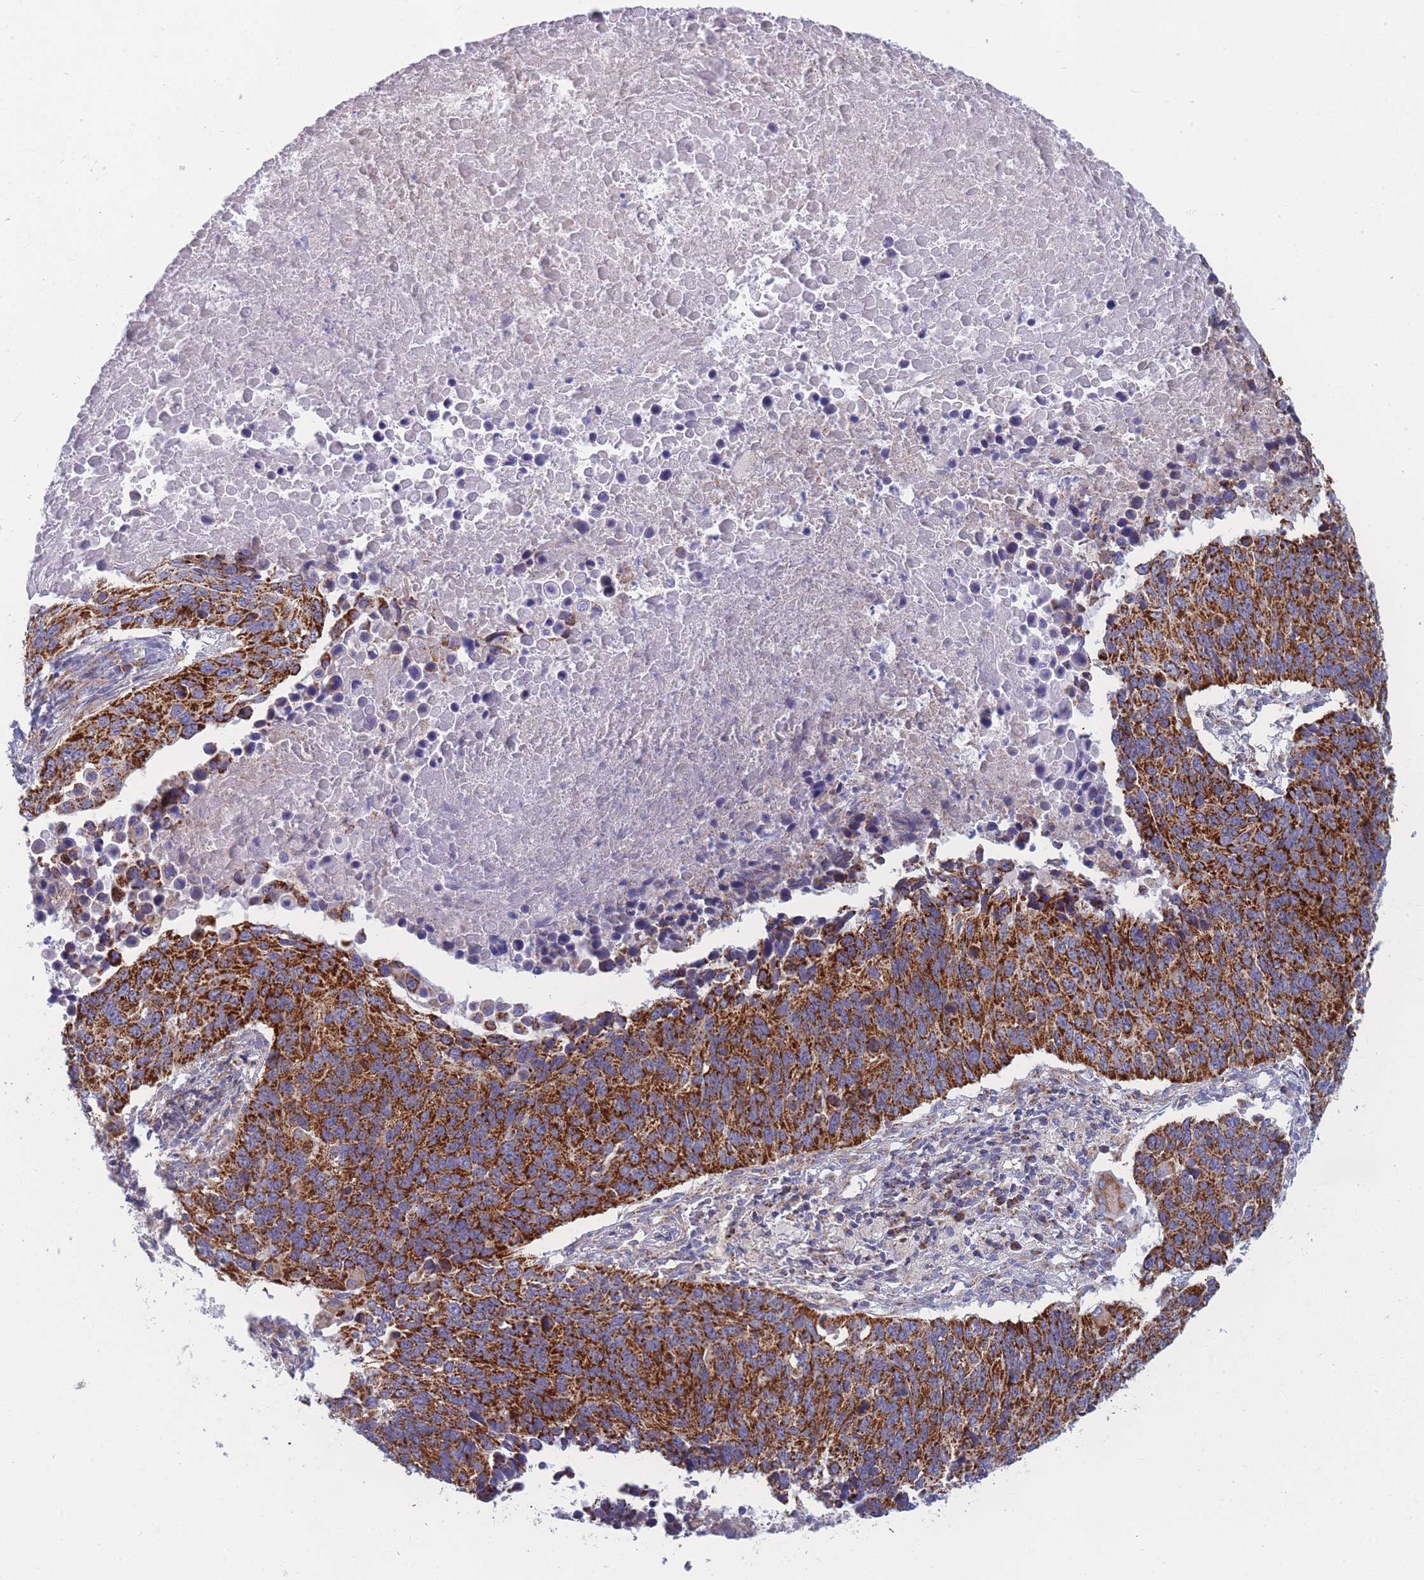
{"staining": {"intensity": "strong", "quantity": ">75%", "location": "cytoplasmic/membranous"}, "tissue": "lung cancer", "cell_type": "Tumor cells", "image_type": "cancer", "snomed": [{"axis": "morphology", "description": "Normal tissue, NOS"}, {"axis": "morphology", "description": "Squamous cell carcinoma, NOS"}, {"axis": "topography", "description": "Lymph node"}, {"axis": "topography", "description": "Lung"}], "caption": "An image showing strong cytoplasmic/membranous positivity in about >75% of tumor cells in squamous cell carcinoma (lung), as visualized by brown immunohistochemical staining.", "gene": "MRPS11", "patient": {"sex": "male", "age": 66}}